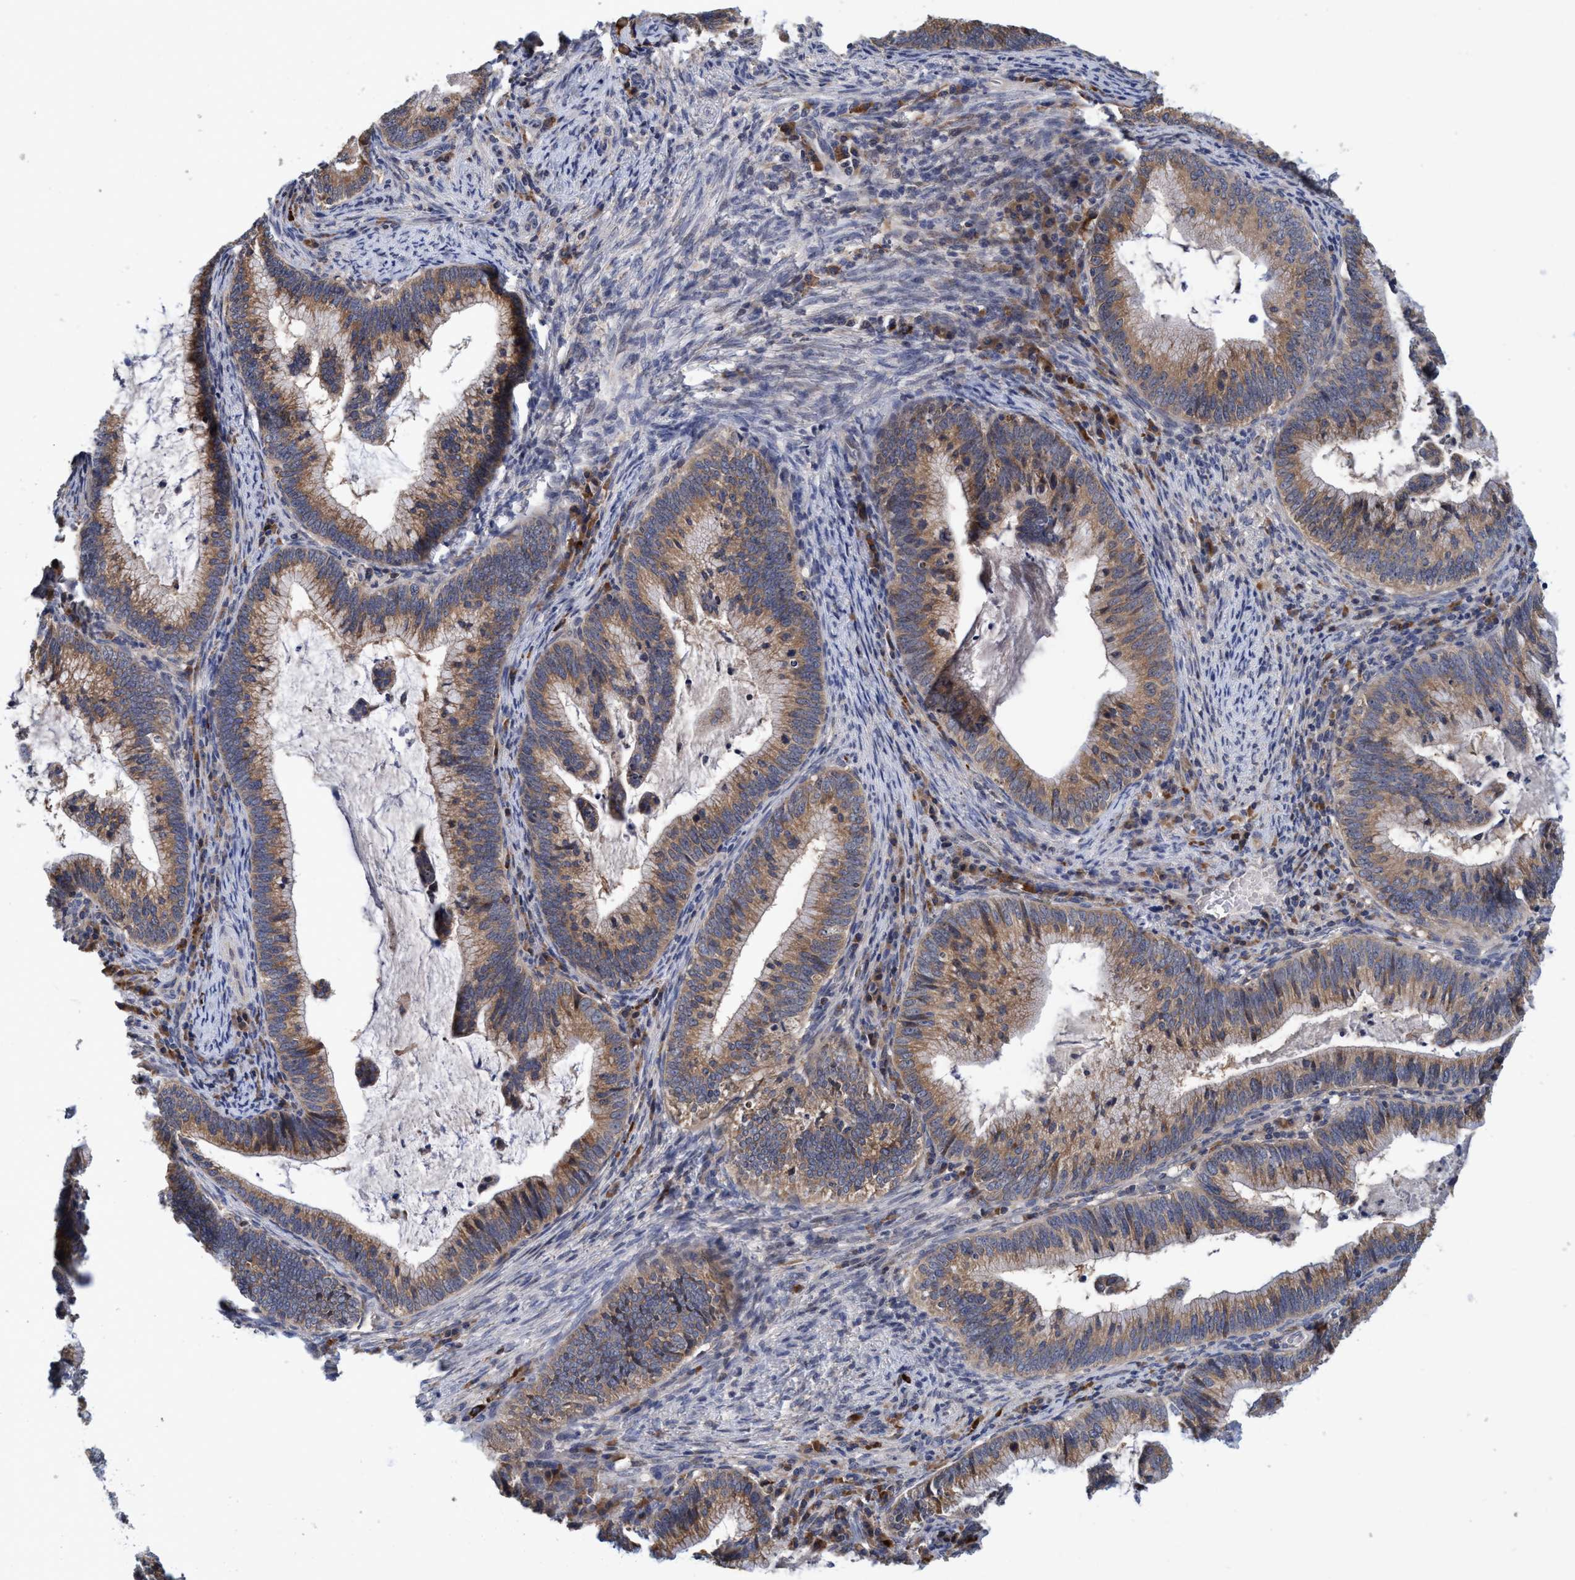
{"staining": {"intensity": "moderate", "quantity": ">75%", "location": "cytoplasmic/membranous"}, "tissue": "cervical cancer", "cell_type": "Tumor cells", "image_type": "cancer", "snomed": [{"axis": "morphology", "description": "Adenocarcinoma, NOS"}, {"axis": "topography", "description": "Cervix"}], "caption": "Human cervical cancer (adenocarcinoma) stained with a protein marker shows moderate staining in tumor cells.", "gene": "CALCOCO2", "patient": {"sex": "female", "age": 36}}